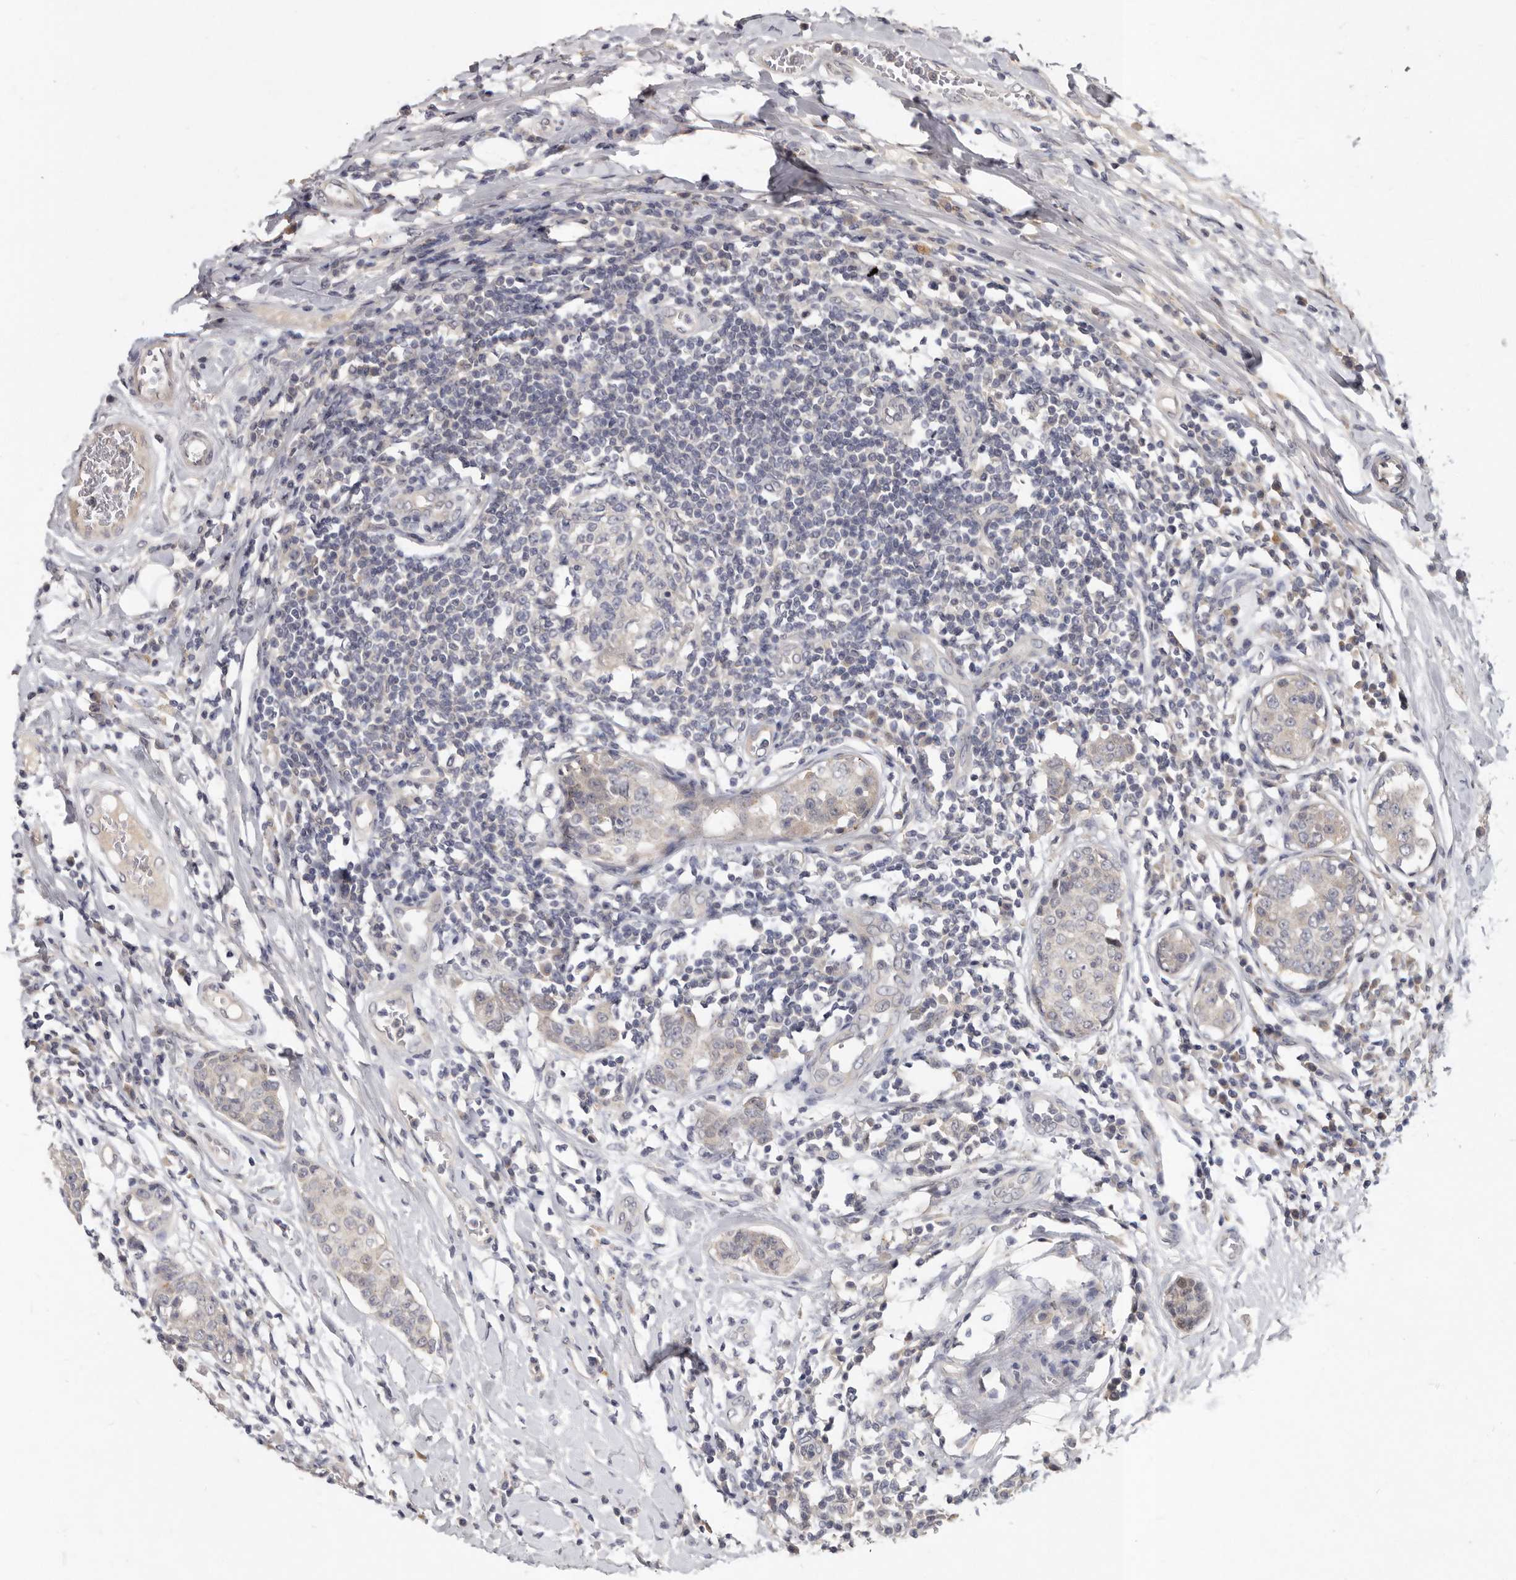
{"staining": {"intensity": "negative", "quantity": "none", "location": "none"}, "tissue": "breast cancer", "cell_type": "Tumor cells", "image_type": "cancer", "snomed": [{"axis": "morphology", "description": "Duct carcinoma"}, {"axis": "topography", "description": "Breast"}], "caption": "An IHC micrograph of breast cancer is shown. There is no staining in tumor cells of breast cancer.", "gene": "SLC22A1", "patient": {"sex": "female", "age": 27}}